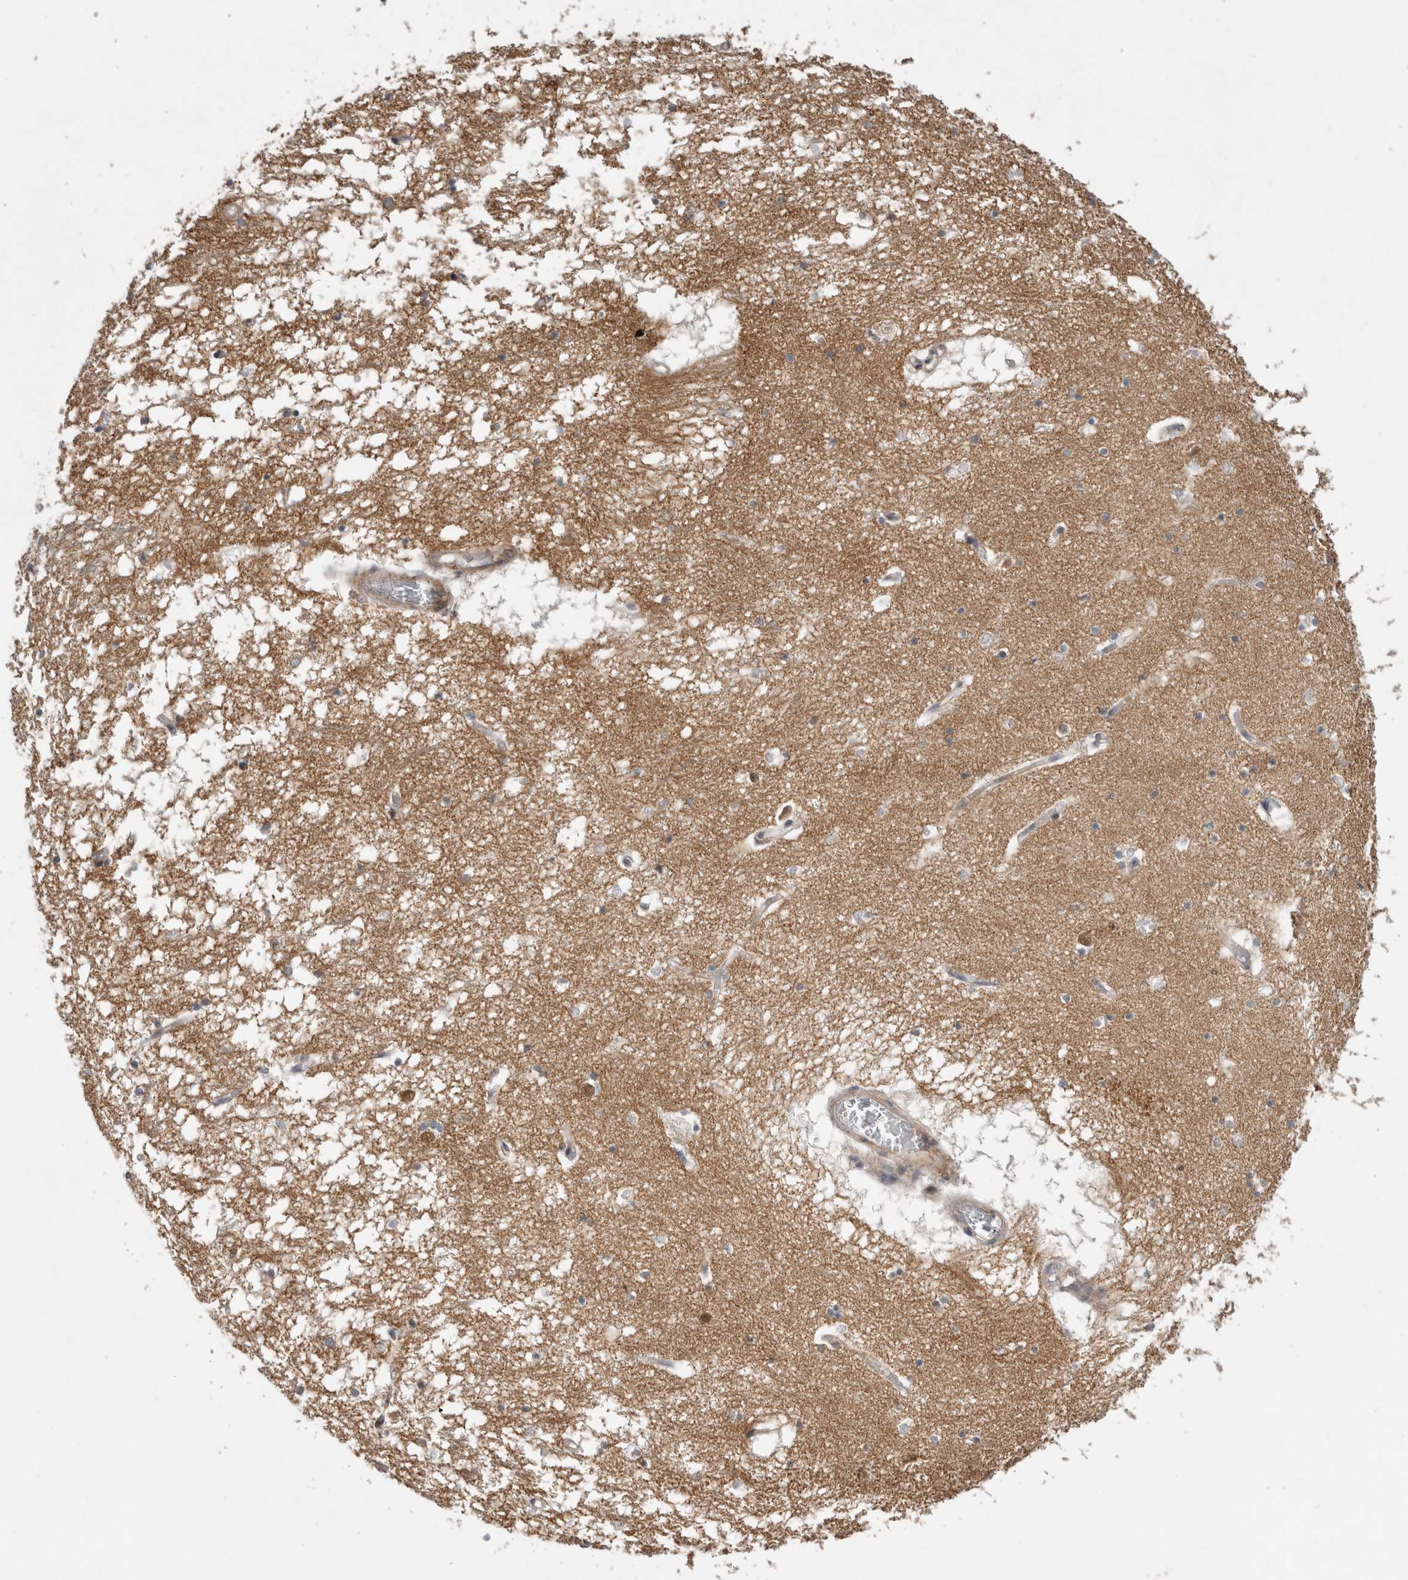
{"staining": {"intensity": "negative", "quantity": "none", "location": "none"}, "tissue": "hippocampus", "cell_type": "Glial cells", "image_type": "normal", "snomed": [{"axis": "morphology", "description": "Normal tissue, NOS"}, {"axis": "topography", "description": "Hippocampus"}], "caption": "High magnification brightfield microscopy of normal hippocampus stained with DAB (brown) and counterstained with hematoxylin (blue): glial cells show no significant expression.", "gene": "KCNIP1", "patient": {"sex": "male", "age": 70}}